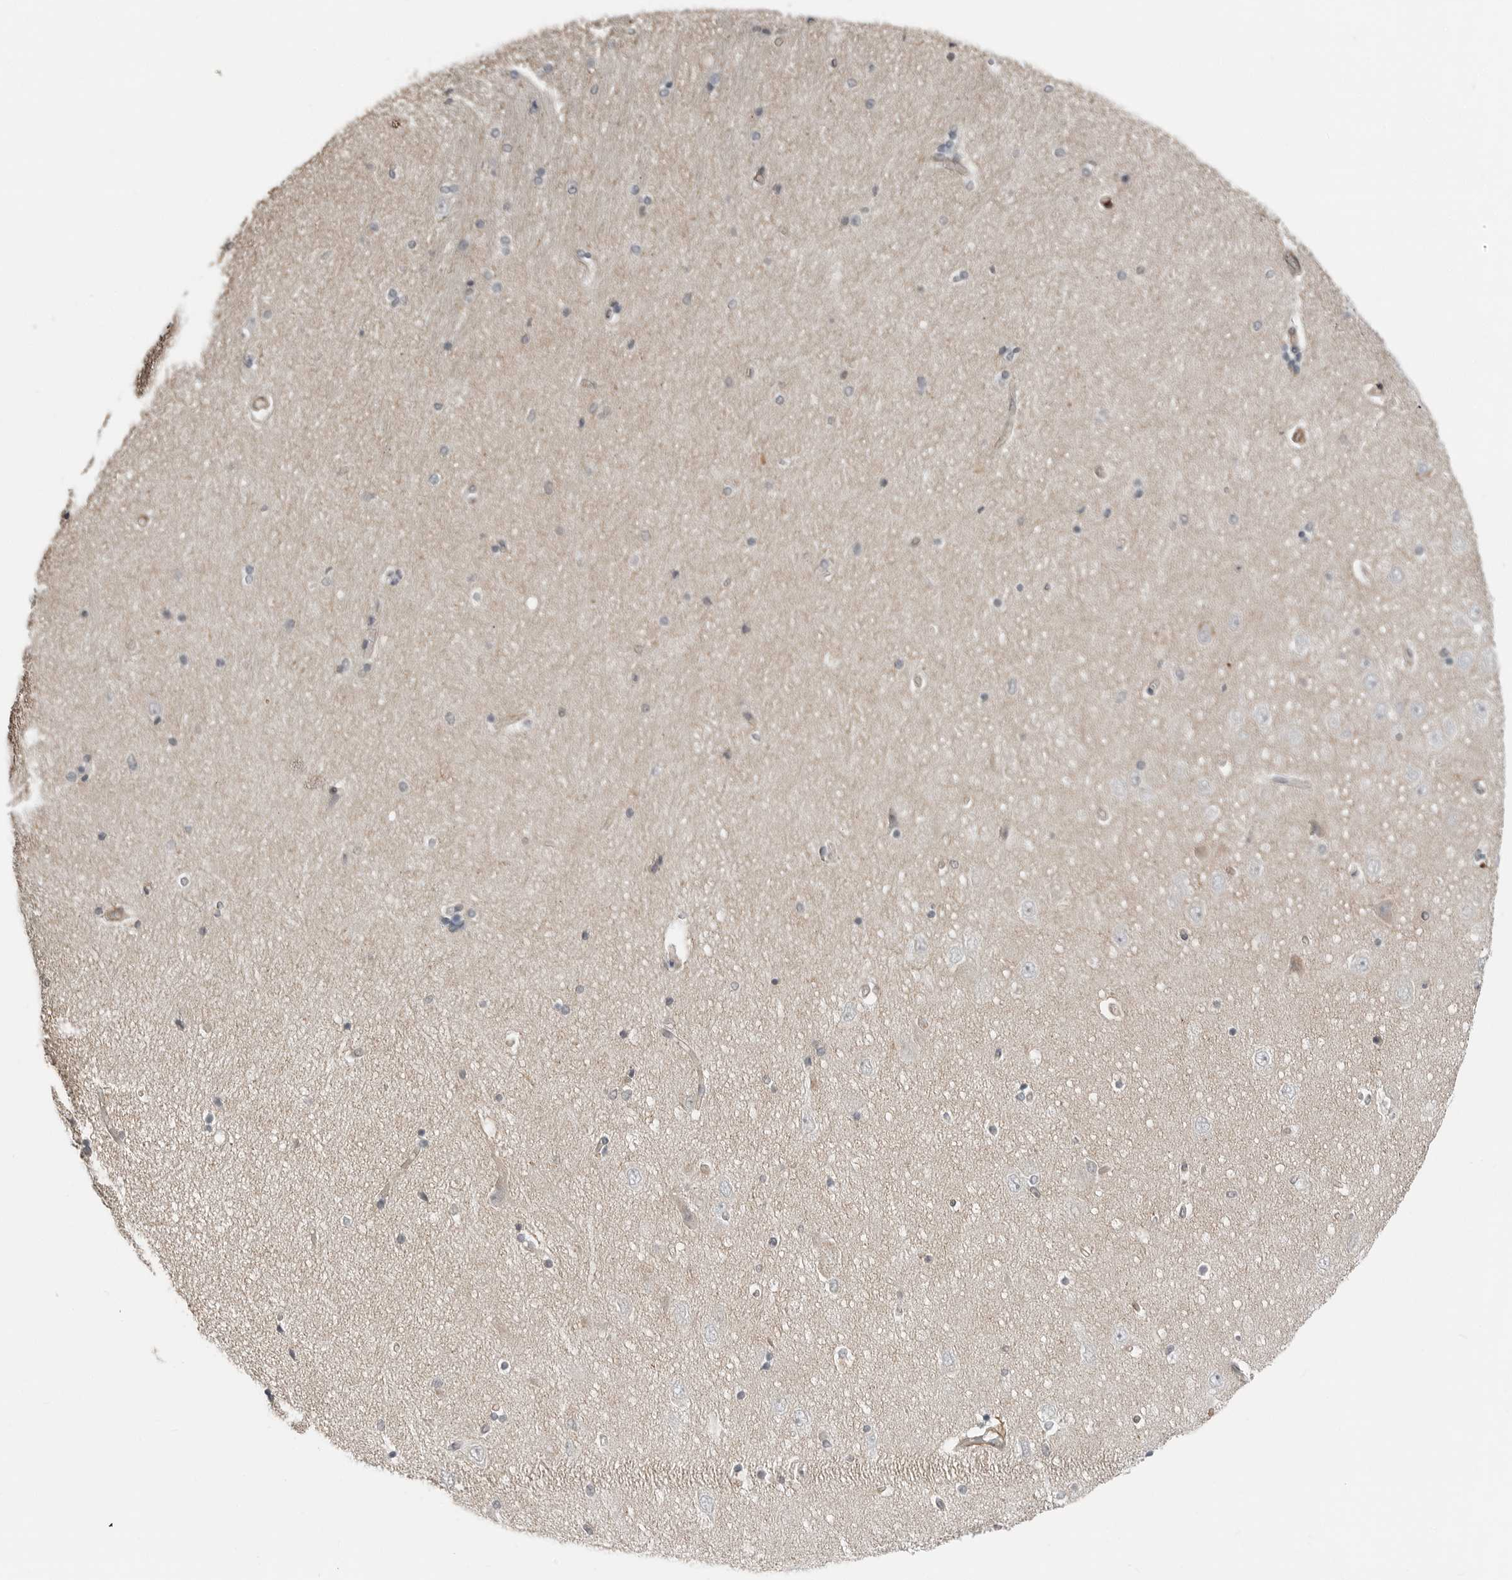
{"staining": {"intensity": "negative", "quantity": "none", "location": "none"}, "tissue": "hippocampus", "cell_type": "Glial cells", "image_type": "normal", "snomed": [{"axis": "morphology", "description": "Normal tissue, NOS"}, {"axis": "topography", "description": "Hippocampus"}], "caption": "High power microscopy histopathology image of an IHC image of benign hippocampus, revealing no significant staining in glial cells. (DAB immunohistochemistry visualized using brightfield microscopy, high magnification).", "gene": "LEFTY2", "patient": {"sex": "female", "age": 54}}